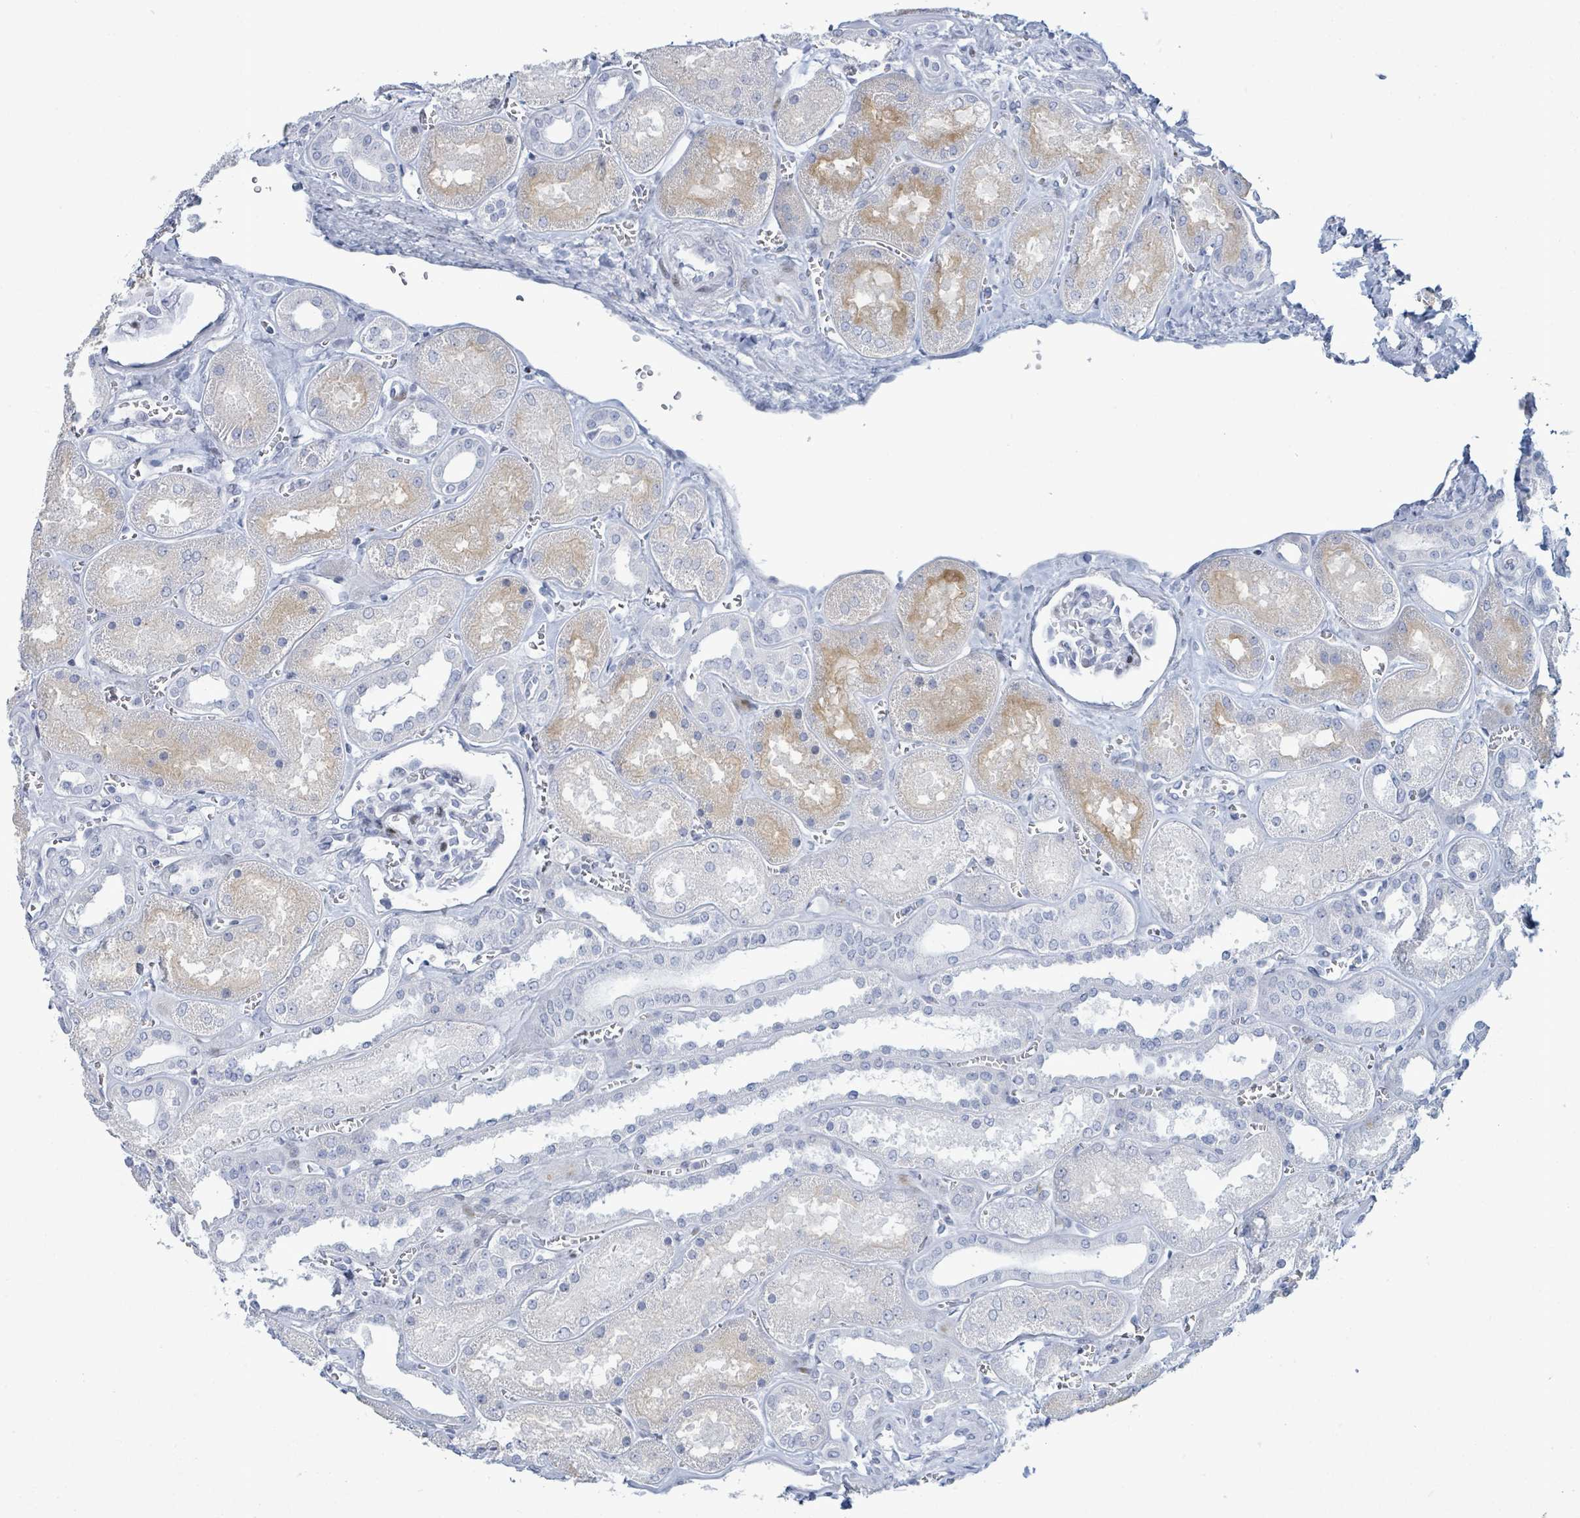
{"staining": {"intensity": "weak", "quantity": "<25%", "location": "nuclear"}, "tissue": "kidney", "cell_type": "Cells in glomeruli", "image_type": "normal", "snomed": [{"axis": "morphology", "description": "Normal tissue, NOS"}, {"axis": "morphology", "description": "Adenocarcinoma, NOS"}, {"axis": "topography", "description": "Kidney"}], "caption": "This is a micrograph of immunohistochemistry (IHC) staining of benign kidney, which shows no staining in cells in glomeruli.", "gene": "MALL", "patient": {"sex": "female", "age": 68}}